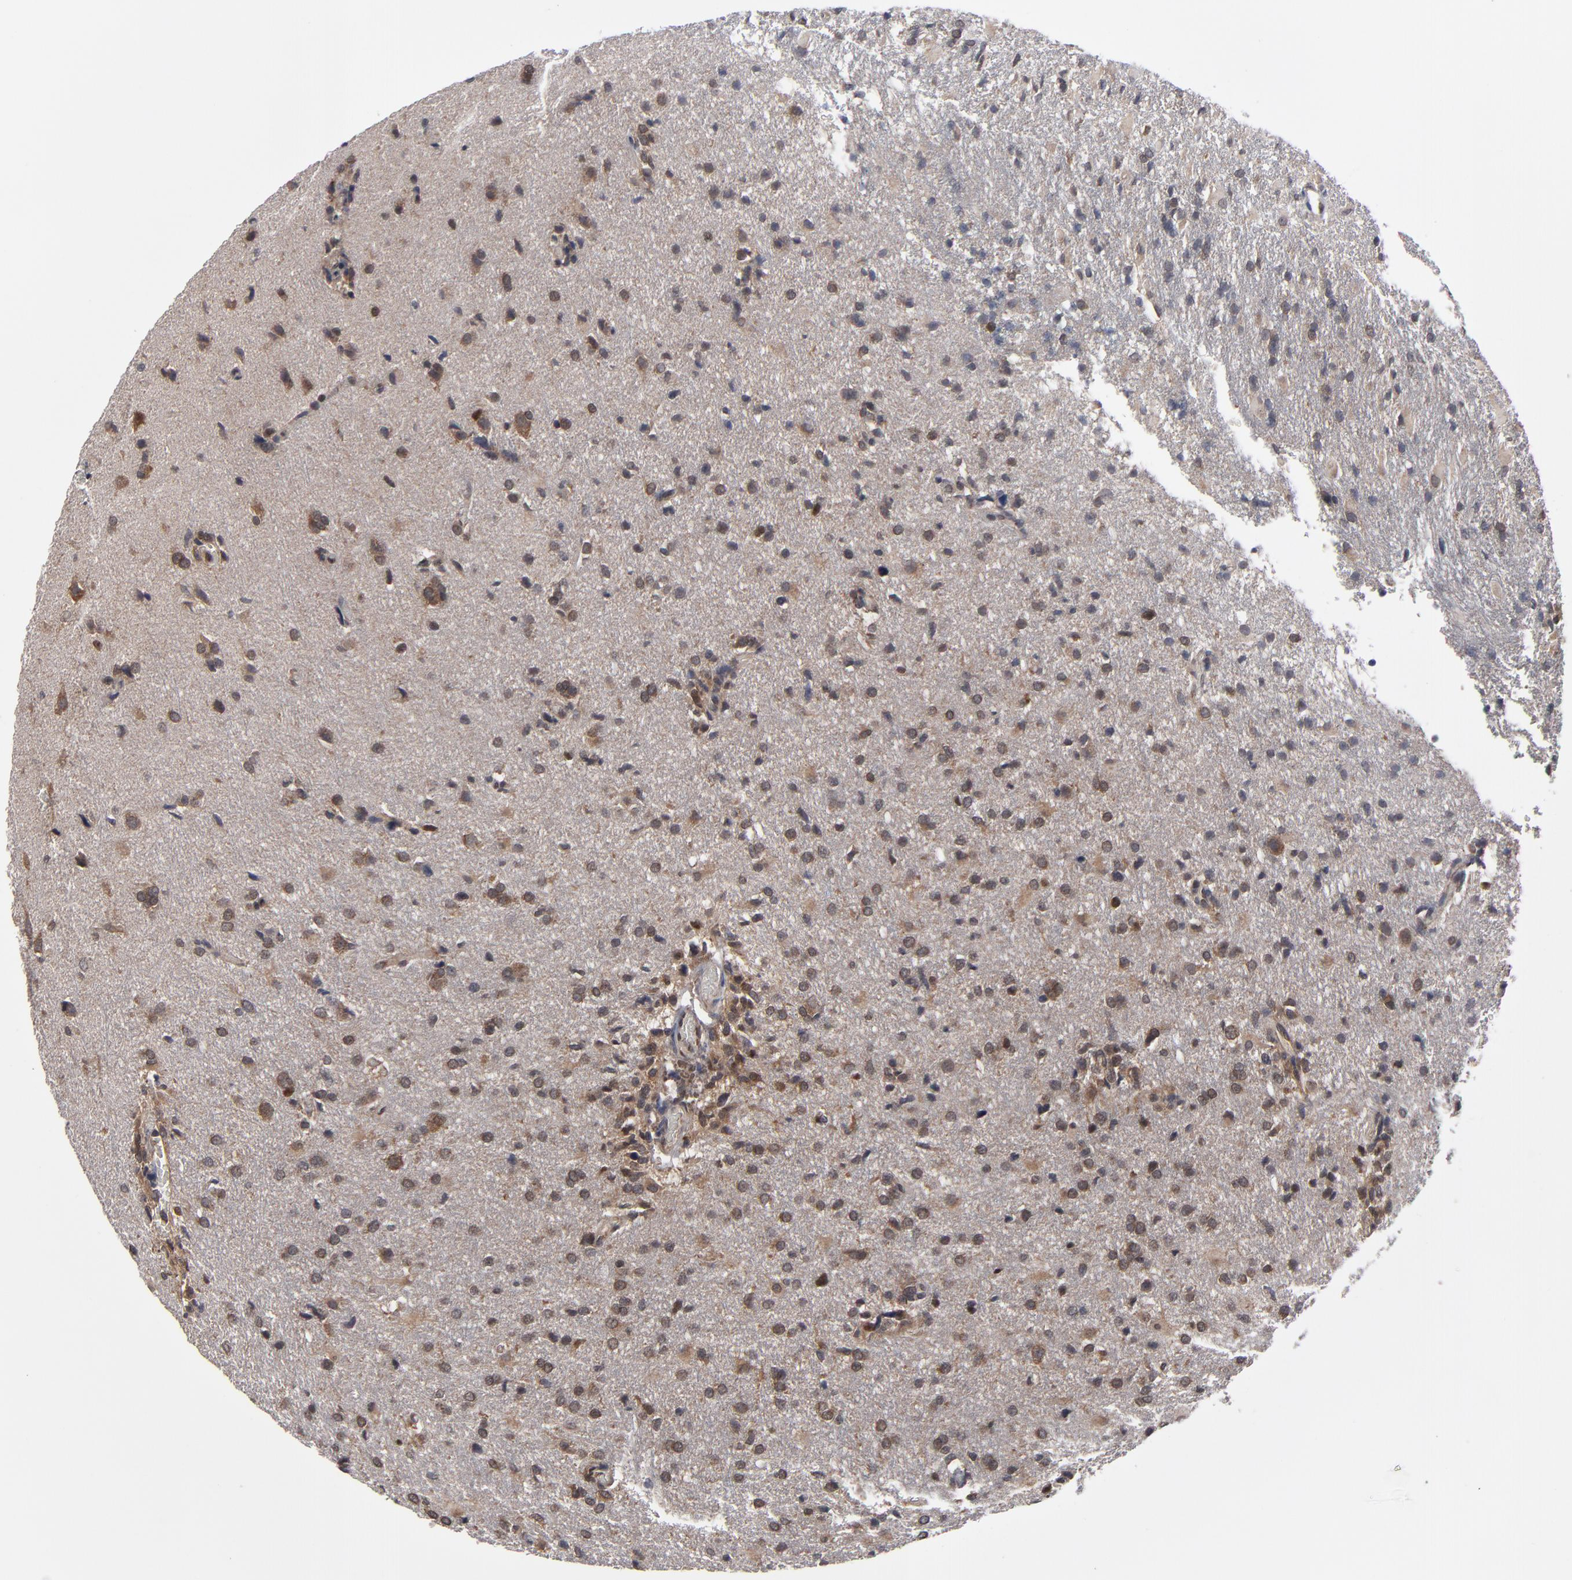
{"staining": {"intensity": "moderate", "quantity": "25%-75%", "location": "cytoplasmic/membranous"}, "tissue": "glioma", "cell_type": "Tumor cells", "image_type": "cancer", "snomed": [{"axis": "morphology", "description": "Glioma, malignant, High grade"}, {"axis": "topography", "description": "Brain"}], "caption": "IHC staining of glioma, which displays medium levels of moderate cytoplasmic/membranous staining in approximately 25%-75% of tumor cells indicating moderate cytoplasmic/membranous protein positivity. The staining was performed using DAB (brown) for protein detection and nuclei were counterstained in hematoxylin (blue).", "gene": "ALG13", "patient": {"sex": "male", "age": 68}}